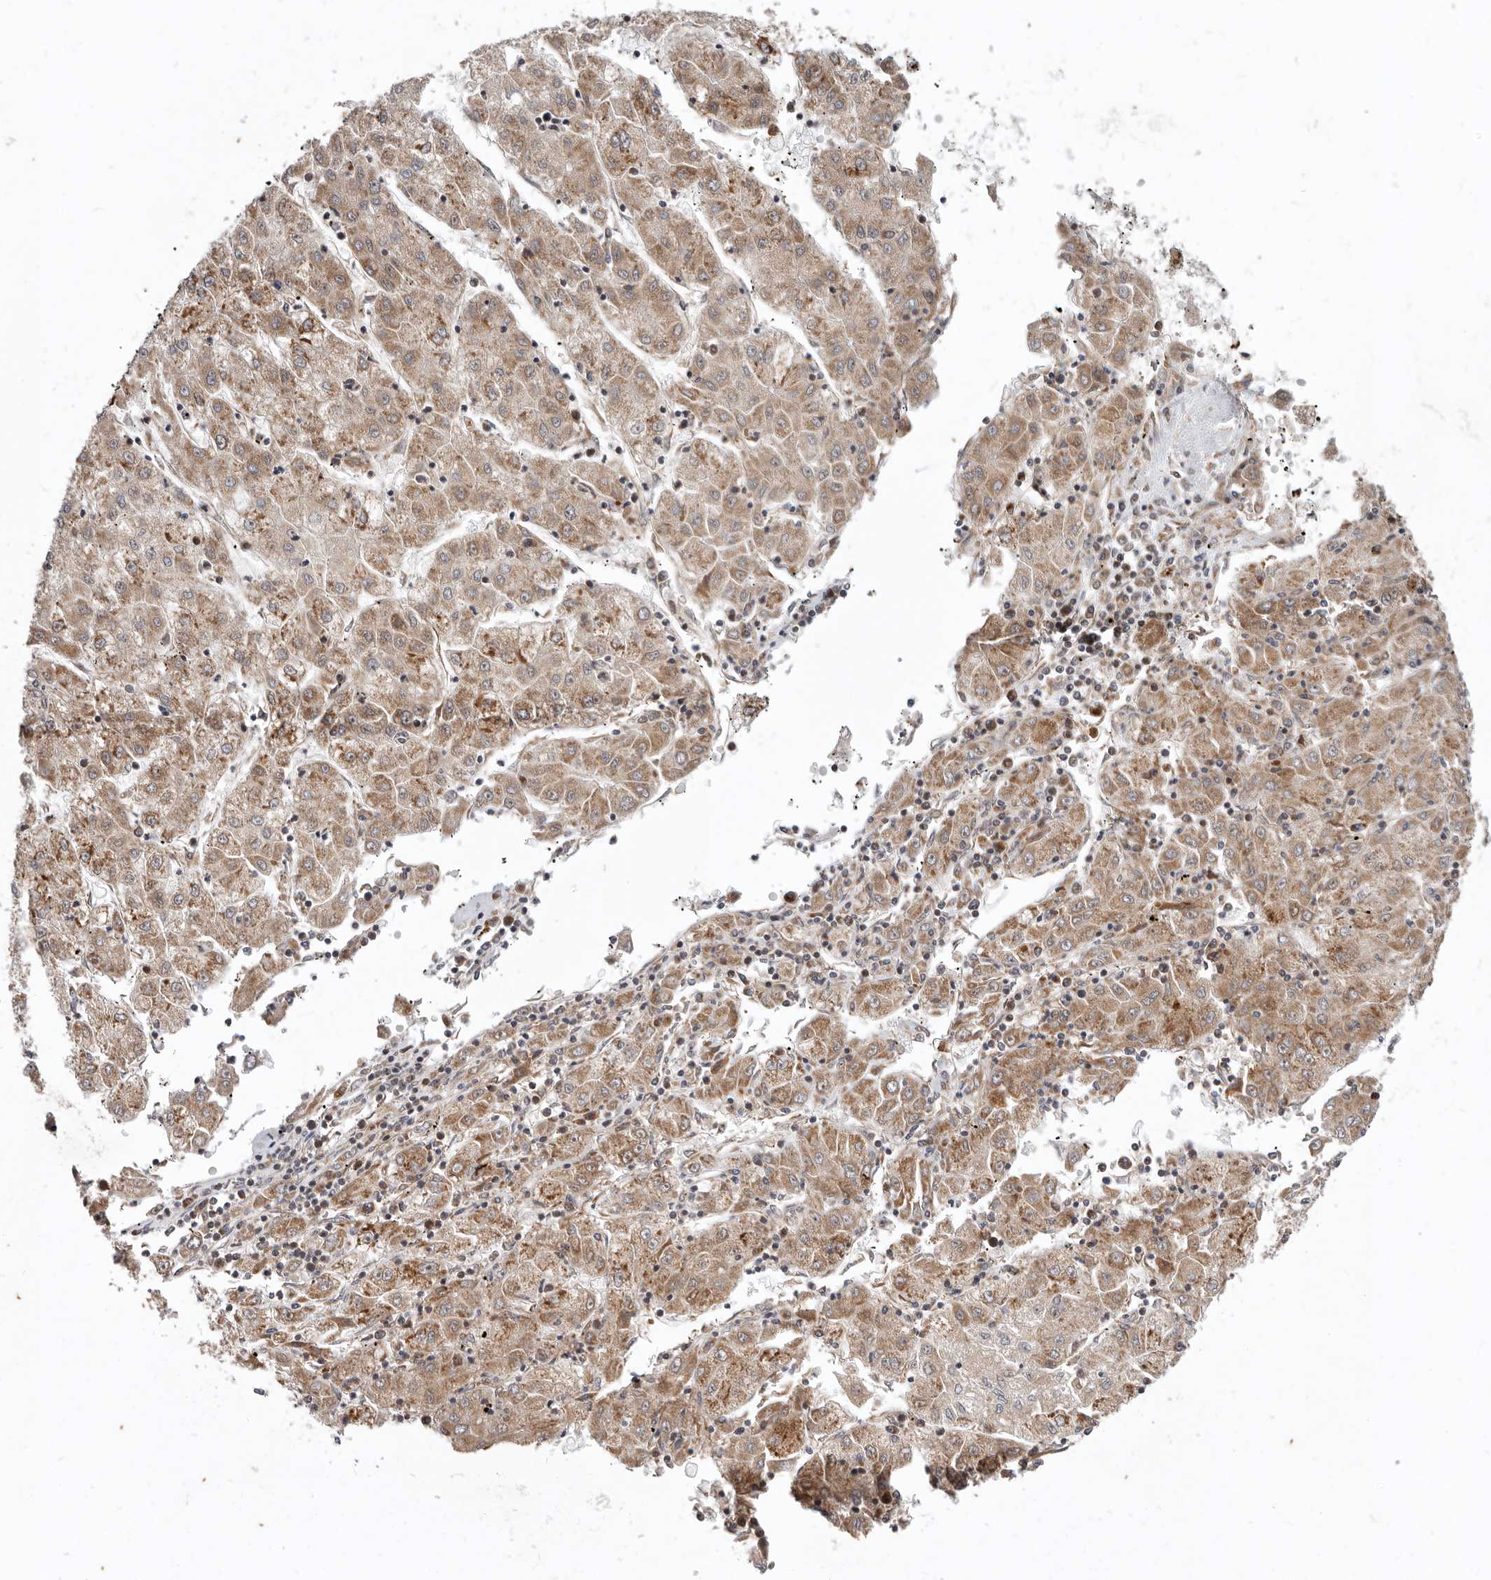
{"staining": {"intensity": "moderate", "quantity": ">75%", "location": "cytoplasmic/membranous"}, "tissue": "liver cancer", "cell_type": "Tumor cells", "image_type": "cancer", "snomed": [{"axis": "morphology", "description": "Carcinoma, Hepatocellular, NOS"}, {"axis": "topography", "description": "Liver"}], "caption": "Moderate cytoplasmic/membranous protein staining is seen in about >75% of tumor cells in liver cancer. (DAB IHC, brown staining for protein, blue staining for nuclei).", "gene": "MRPS10", "patient": {"sex": "male", "age": 72}}